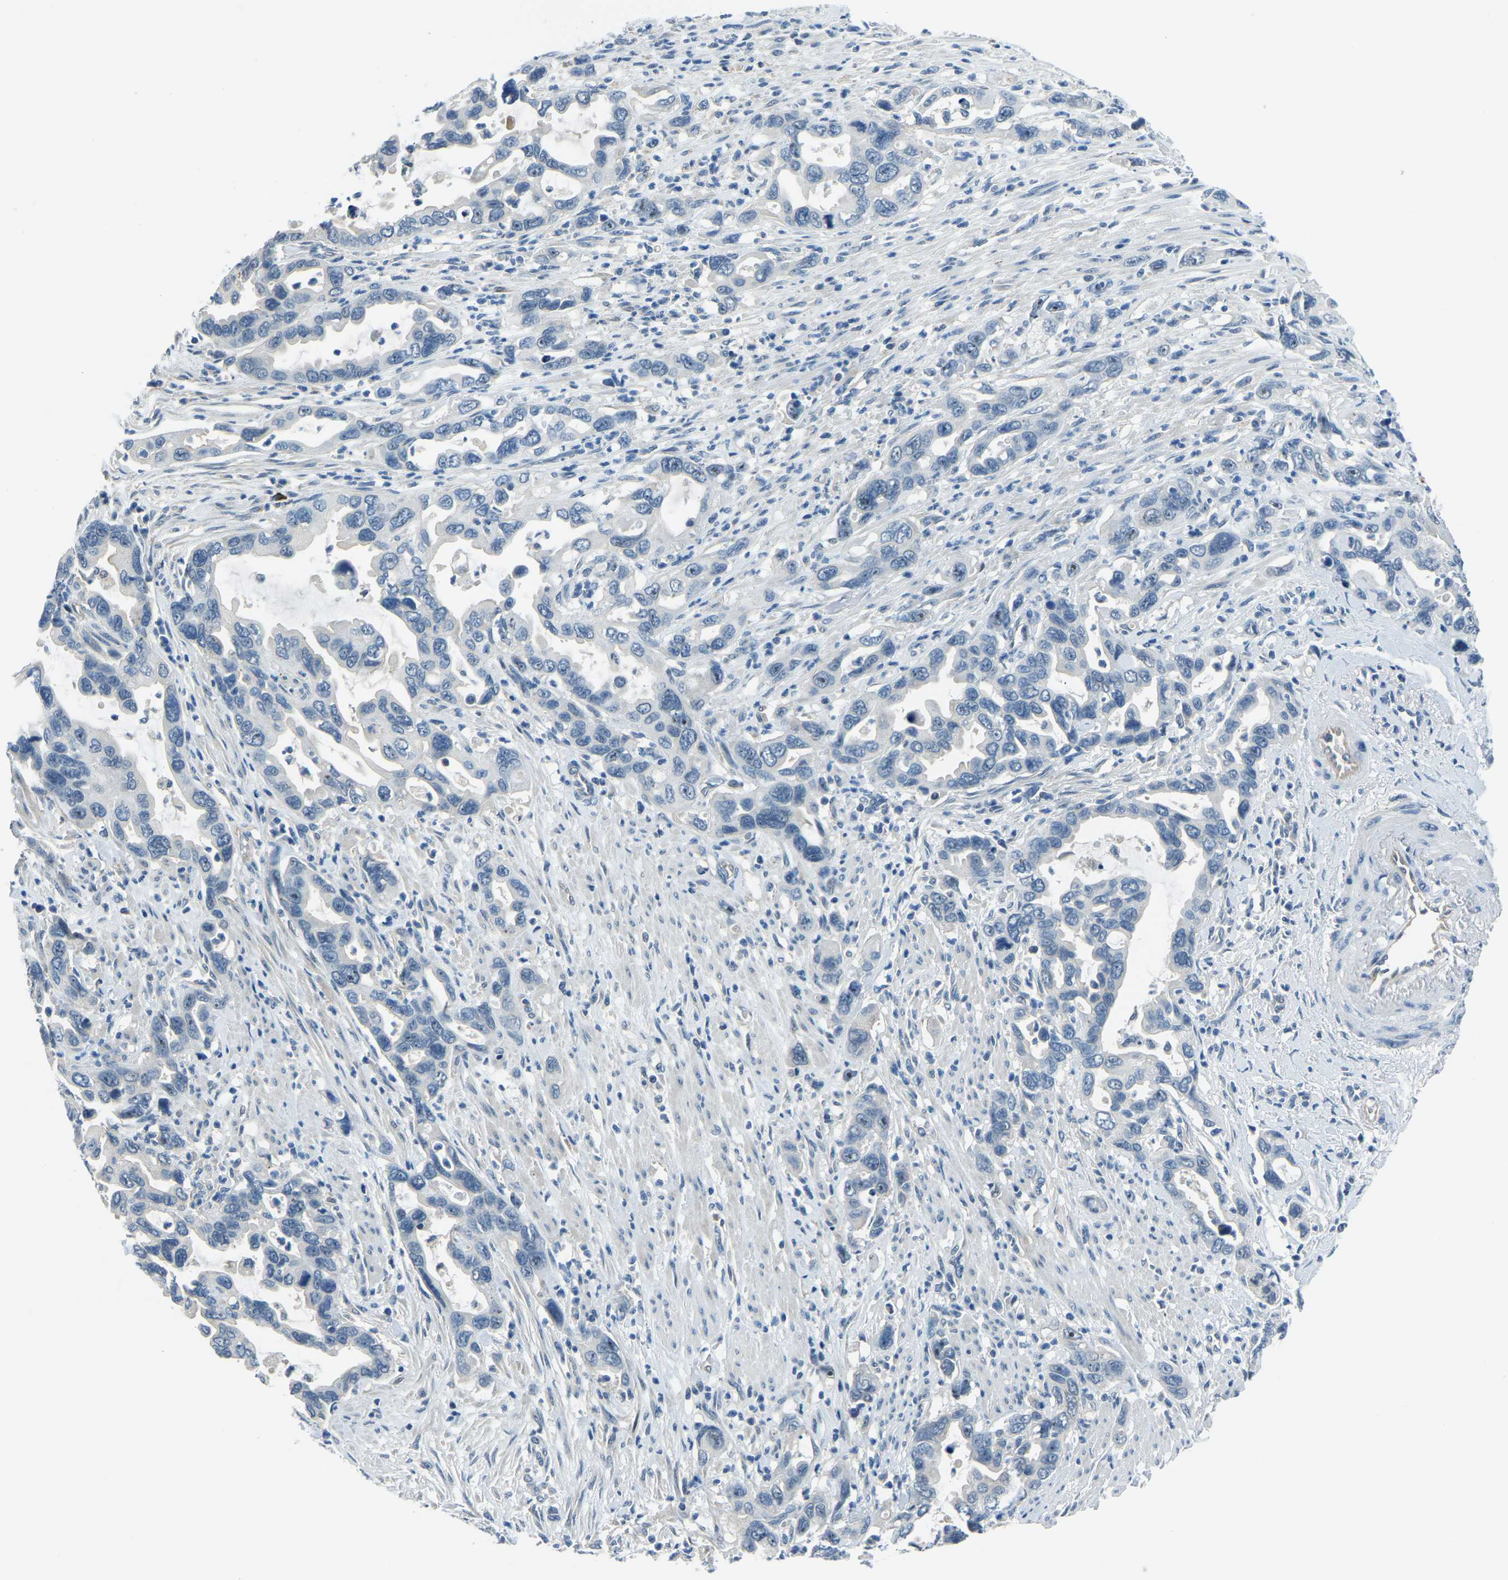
{"staining": {"intensity": "negative", "quantity": "none", "location": "none"}, "tissue": "pancreatic cancer", "cell_type": "Tumor cells", "image_type": "cancer", "snomed": [{"axis": "morphology", "description": "Adenocarcinoma, NOS"}, {"axis": "topography", "description": "Pancreas"}], "caption": "A high-resolution micrograph shows IHC staining of pancreatic adenocarcinoma, which reveals no significant expression in tumor cells.", "gene": "RRP1", "patient": {"sex": "female", "age": 70}}